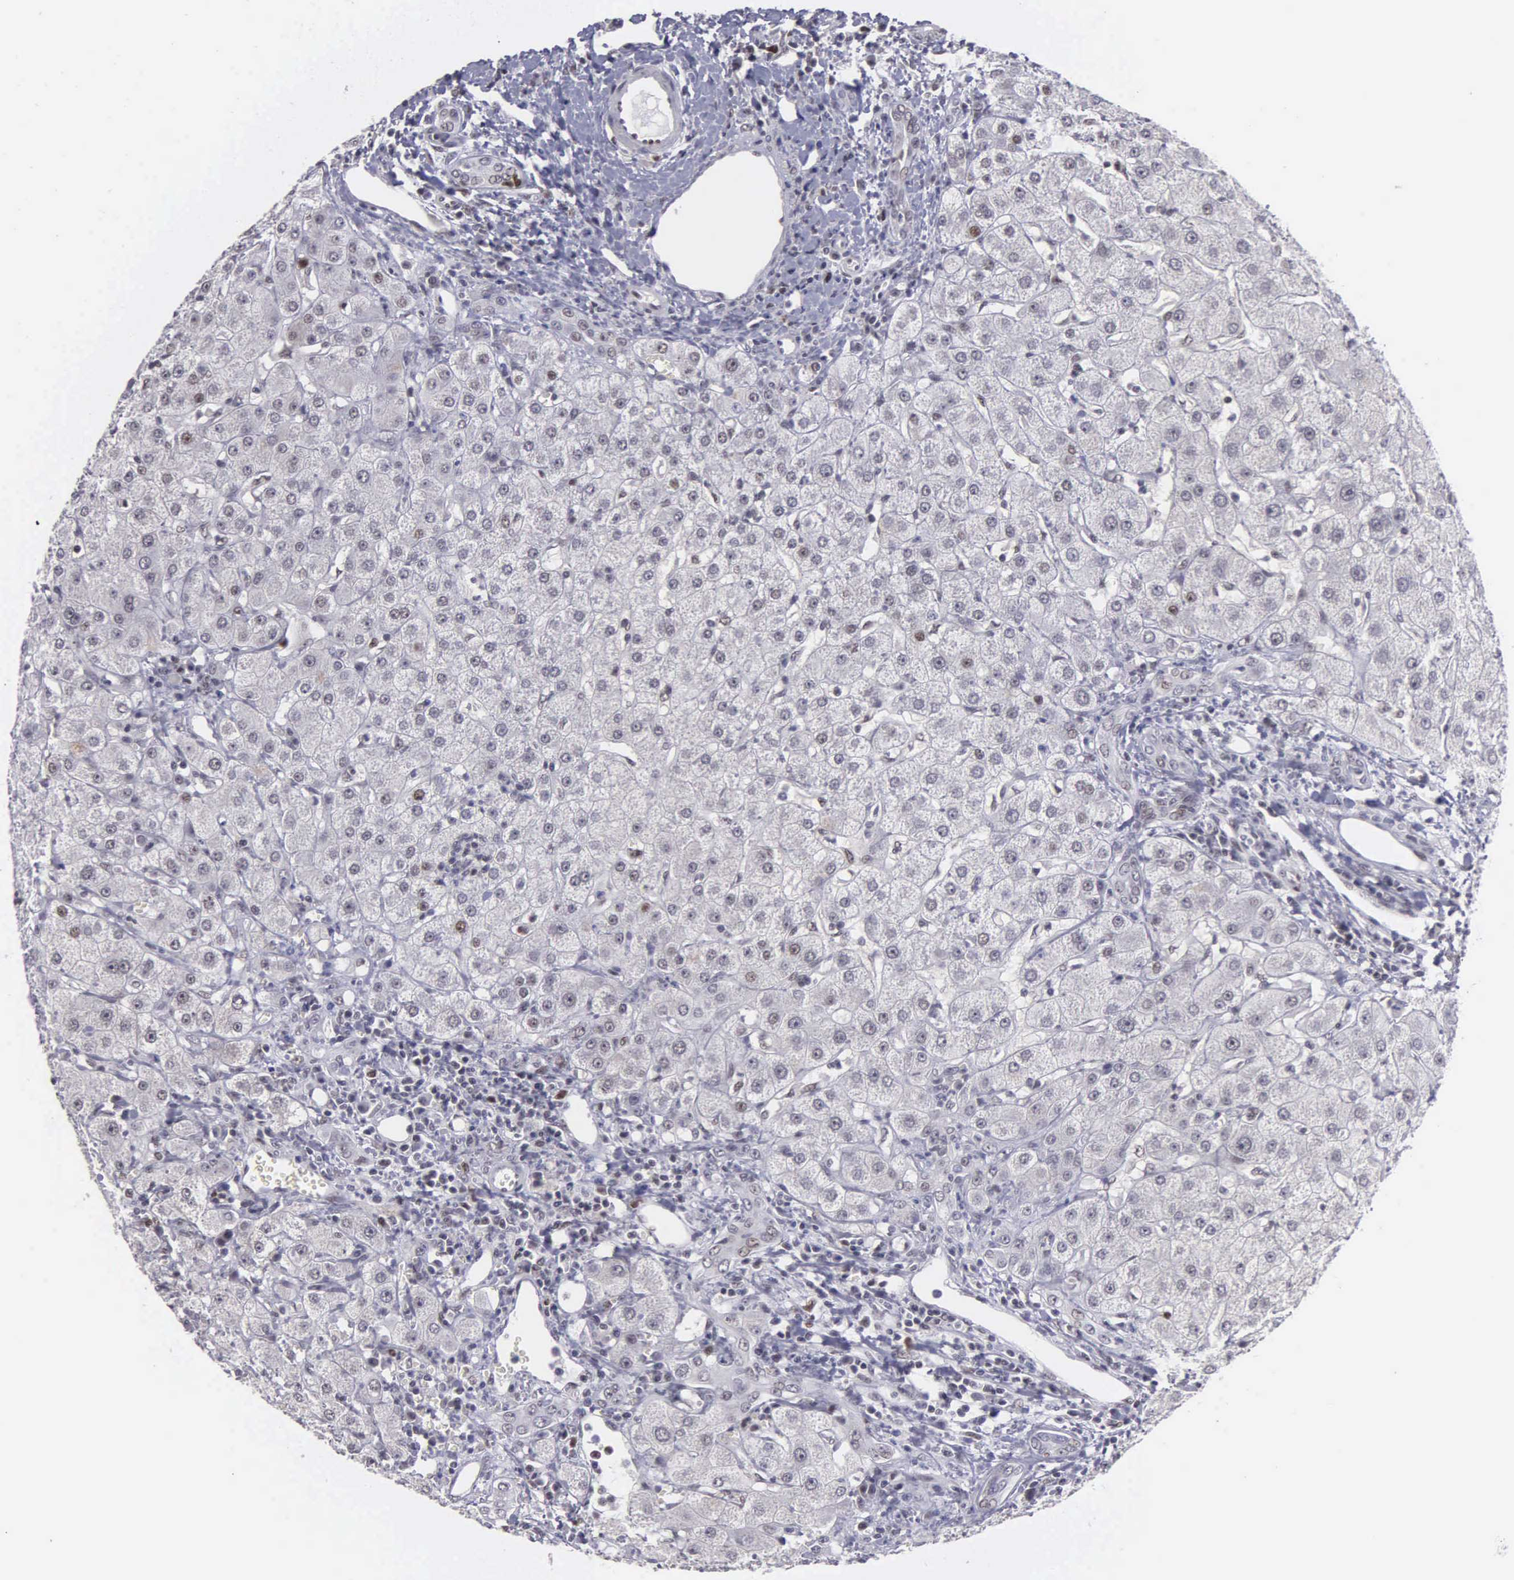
{"staining": {"intensity": "negative", "quantity": "none", "location": "none"}, "tissue": "liver", "cell_type": "Cholangiocytes", "image_type": "normal", "snomed": [{"axis": "morphology", "description": "Normal tissue, NOS"}, {"axis": "topography", "description": "Liver"}], "caption": "The immunohistochemistry (IHC) image has no significant positivity in cholangiocytes of liver. (DAB (3,3'-diaminobenzidine) immunohistochemistry (IHC), high magnification).", "gene": "UBR7", "patient": {"sex": "female", "age": 79}}